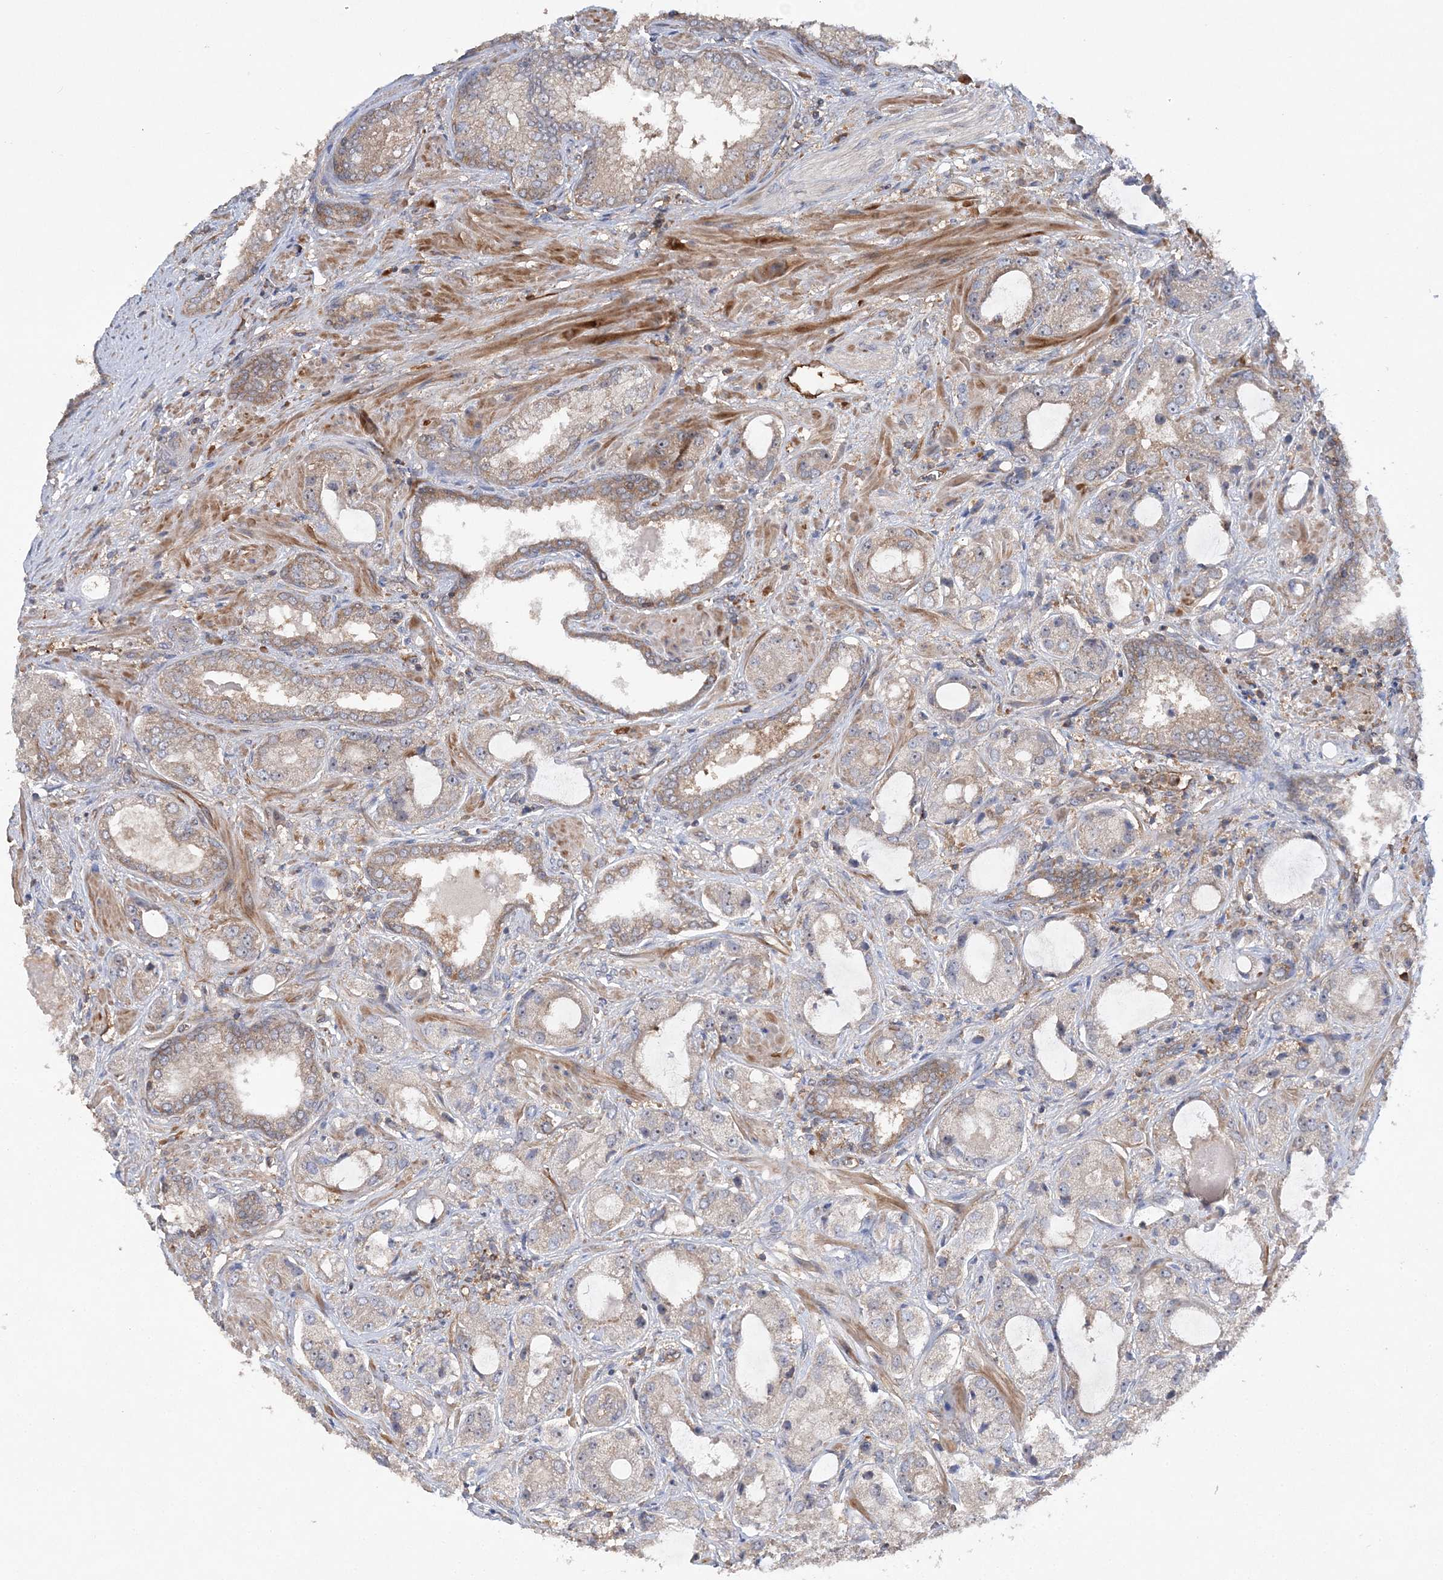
{"staining": {"intensity": "weak", "quantity": "25%-75%", "location": "cytoplasmic/membranous"}, "tissue": "prostate cancer", "cell_type": "Tumor cells", "image_type": "cancer", "snomed": [{"axis": "morphology", "description": "Normal tissue, NOS"}, {"axis": "morphology", "description": "Adenocarcinoma, High grade"}, {"axis": "topography", "description": "Prostate"}, {"axis": "topography", "description": "Peripheral nerve tissue"}], "caption": "Immunohistochemical staining of prostate cancer displays weak cytoplasmic/membranous protein staining in approximately 25%-75% of tumor cells.", "gene": "ACAP2", "patient": {"sex": "male", "age": 59}}